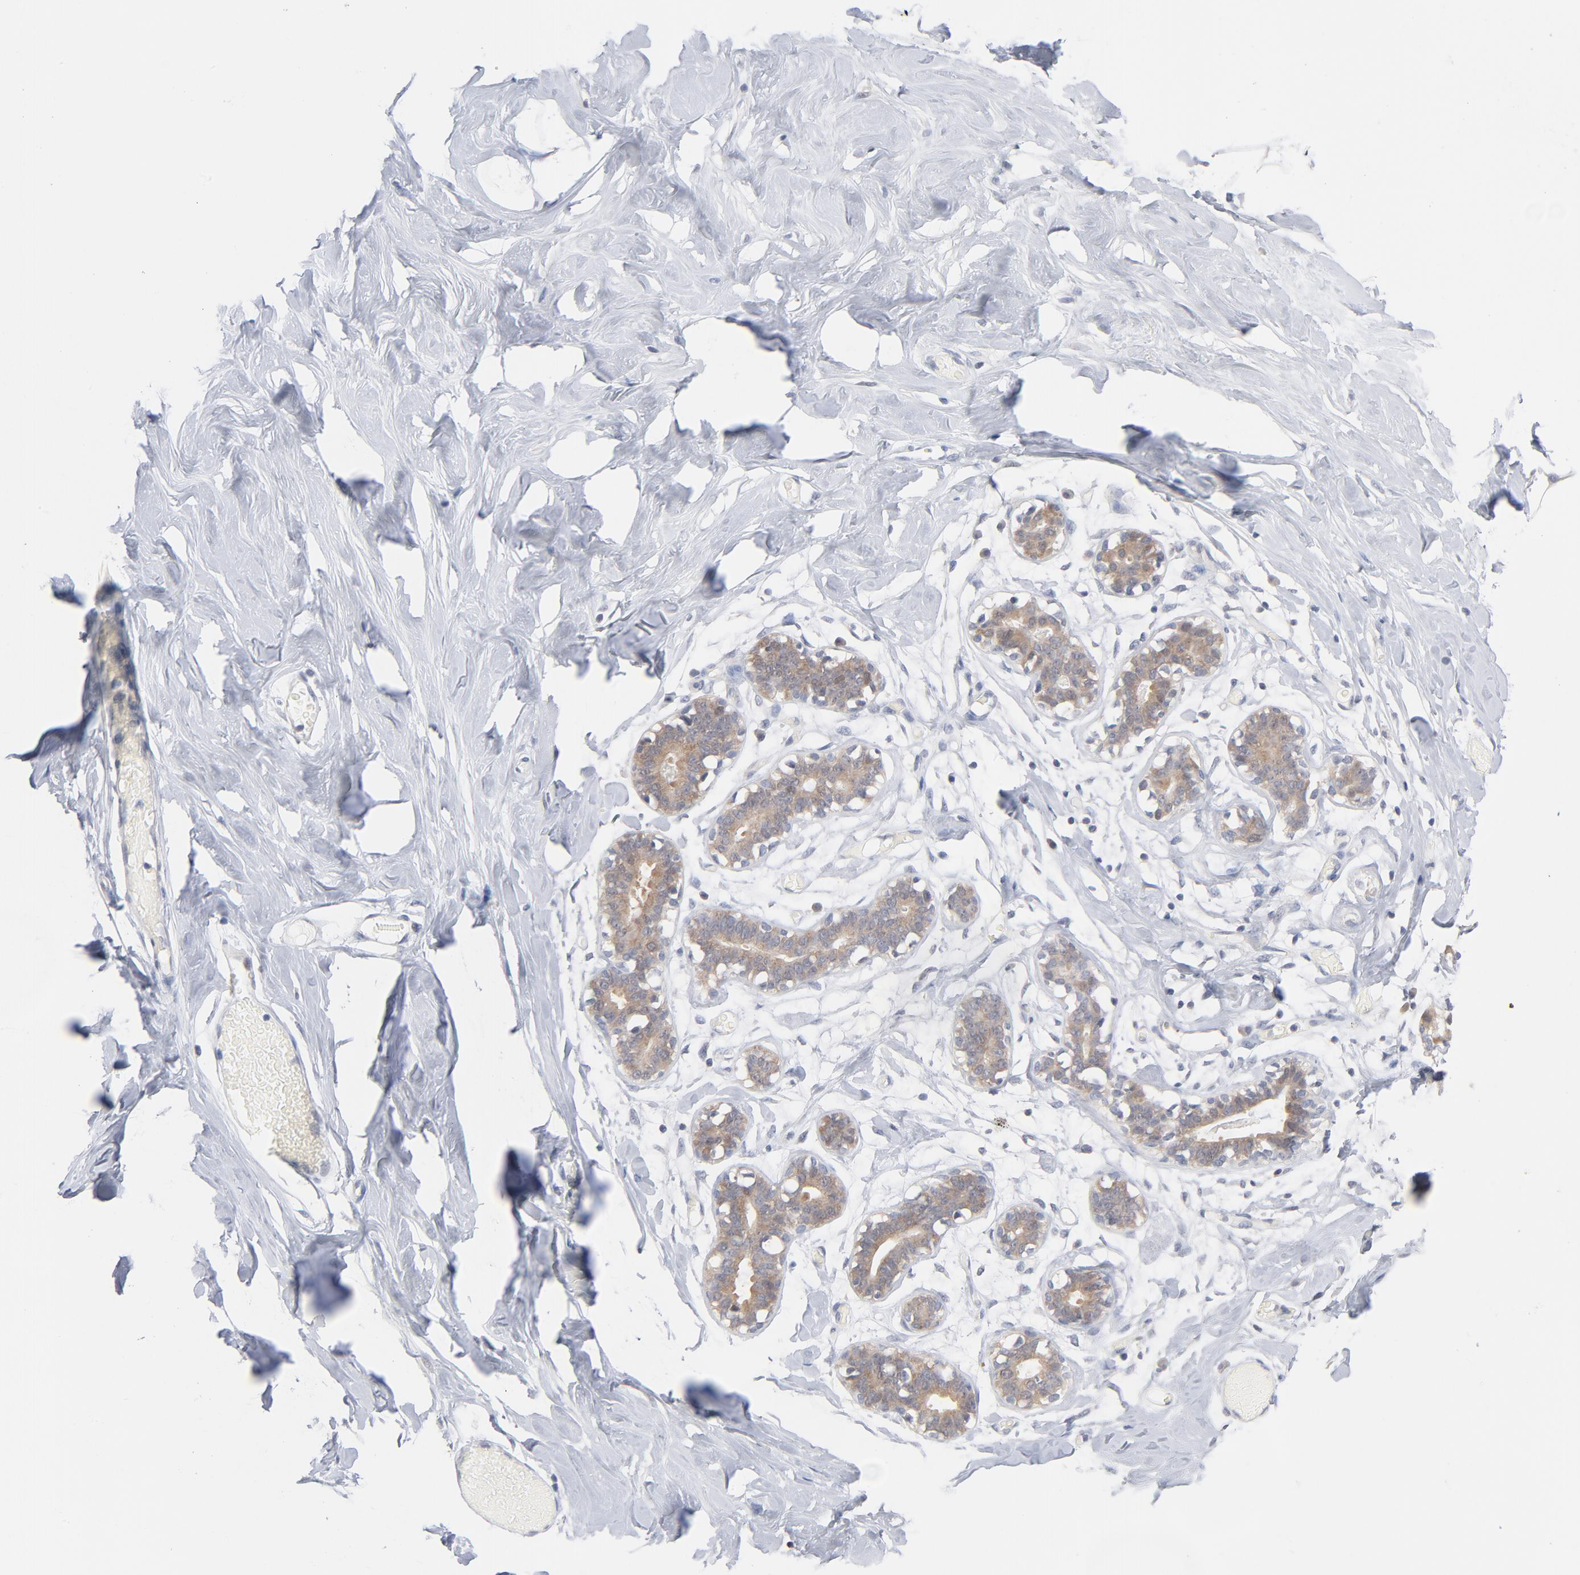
{"staining": {"intensity": "negative", "quantity": "none", "location": "none"}, "tissue": "breast", "cell_type": "Adipocytes", "image_type": "normal", "snomed": [{"axis": "morphology", "description": "Normal tissue, NOS"}, {"axis": "topography", "description": "Breast"}, {"axis": "topography", "description": "Soft tissue"}], "caption": "The histopathology image reveals no significant staining in adipocytes of breast.", "gene": "UBL4A", "patient": {"sex": "female", "age": 25}}